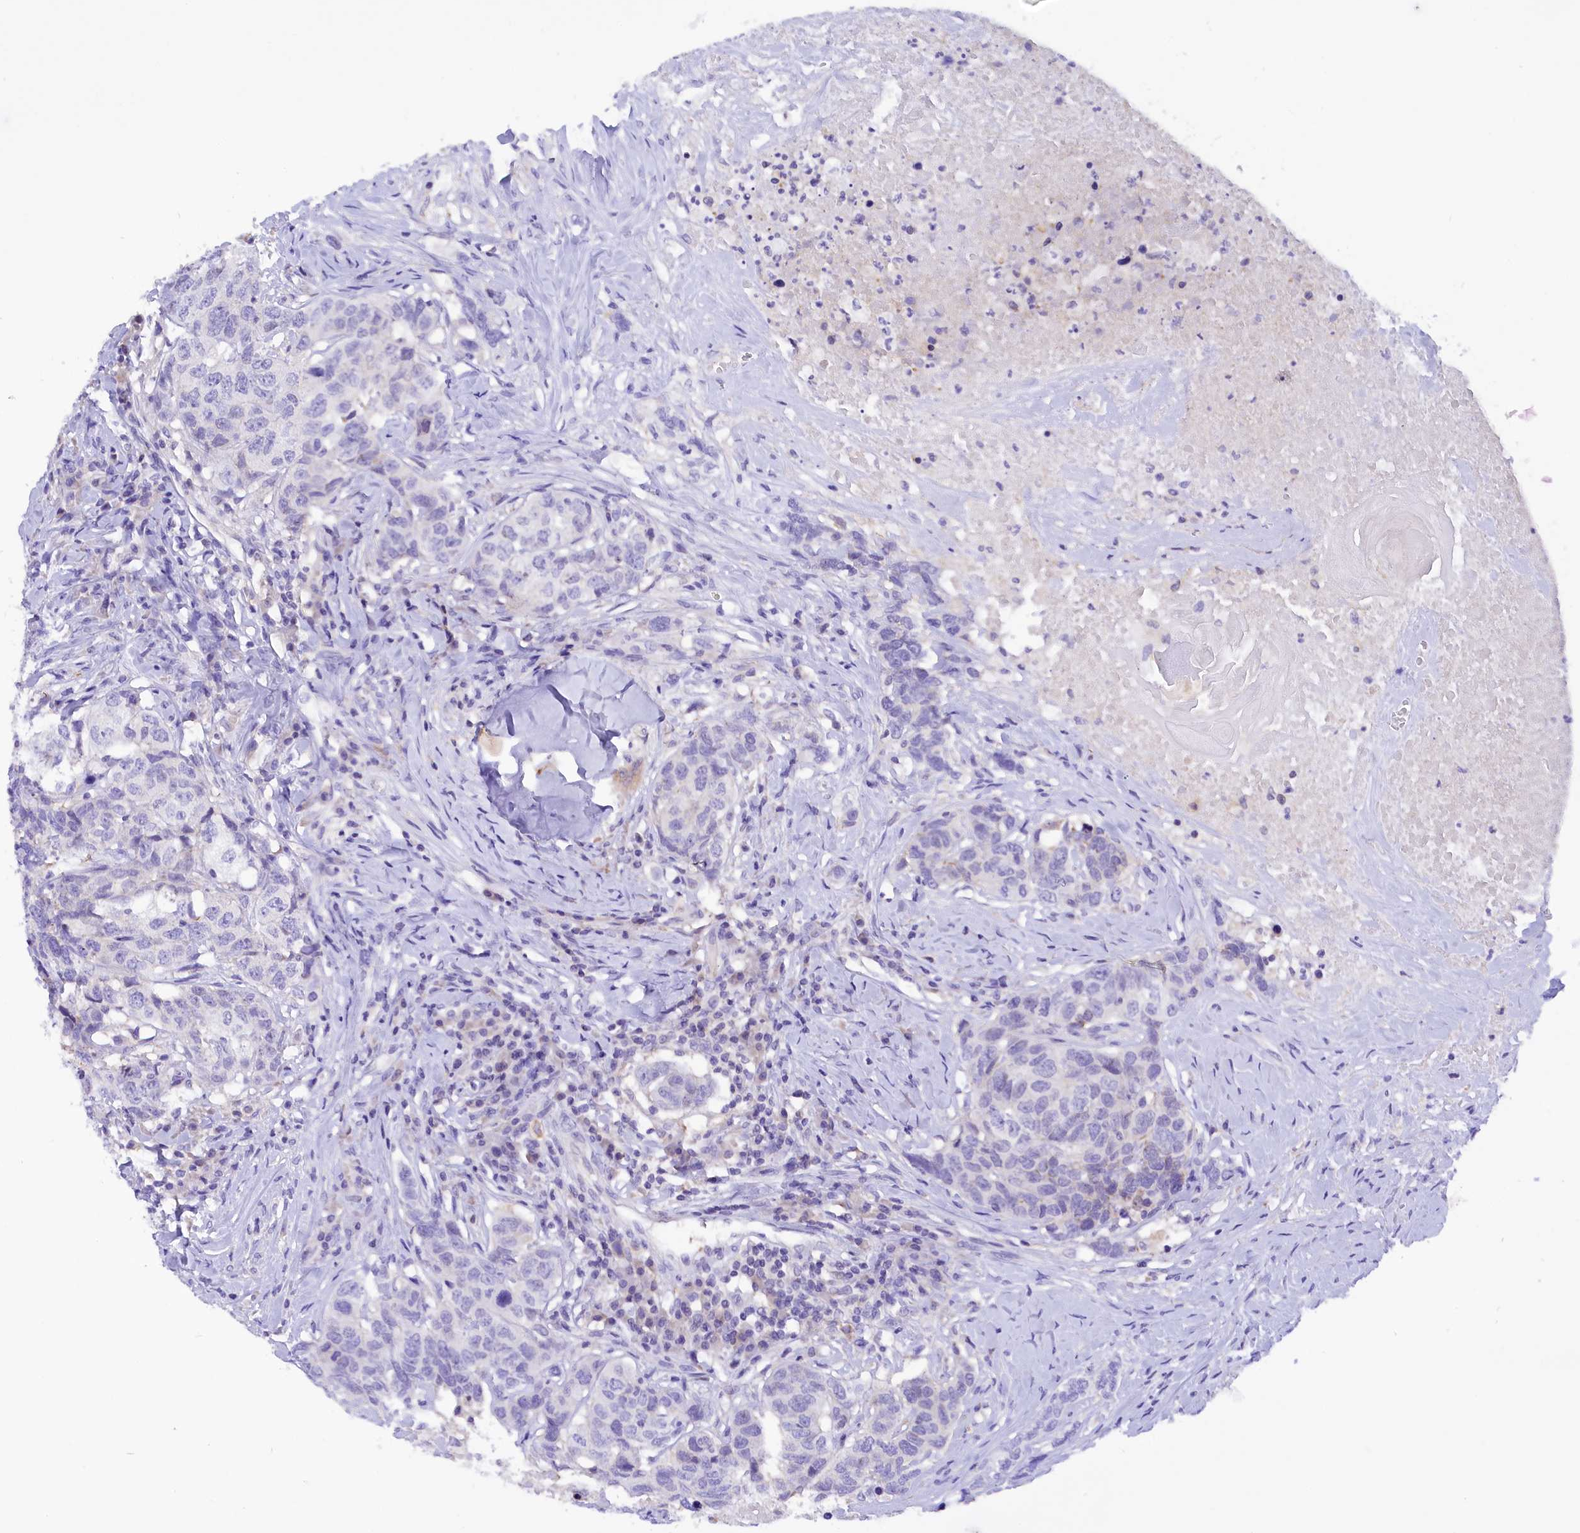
{"staining": {"intensity": "negative", "quantity": "none", "location": "none"}, "tissue": "head and neck cancer", "cell_type": "Tumor cells", "image_type": "cancer", "snomed": [{"axis": "morphology", "description": "Squamous cell carcinoma, NOS"}, {"axis": "topography", "description": "Head-Neck"}], "caption": "IHC micrograph of neoplastic tissue: squamous cell carcinoma (head and neck) stained with DAB (3,3'-diaminobenzidine) shows no significant protein positivity in tumor cells.", "gene": "COL6A5", "patient": {"sex": "male", "age": 66}}